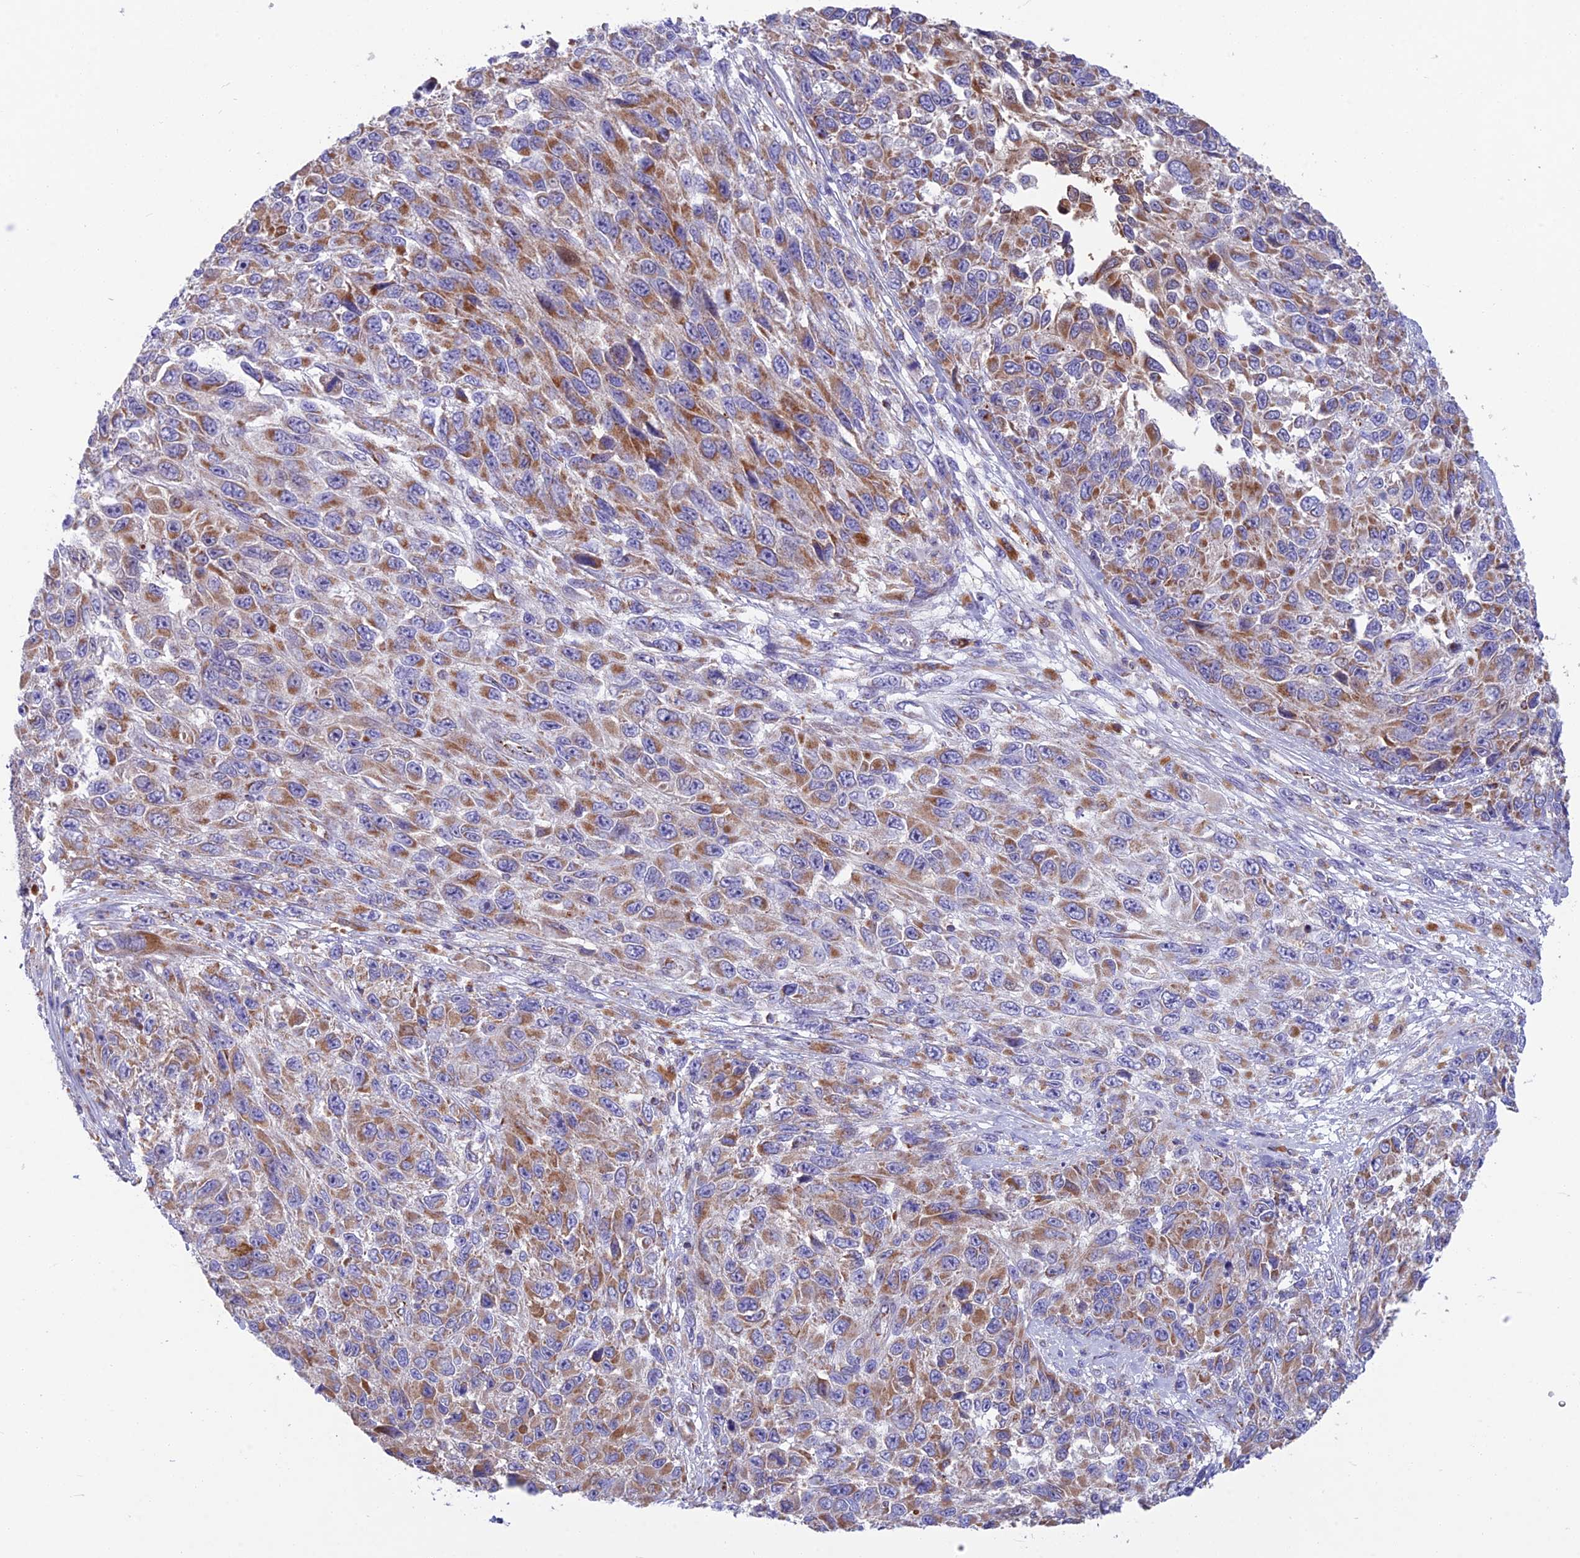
{"staining": {"intensity": "moderate", "quantity": ">75%", "location": "cytoplasmic/membranous"}, "tissue": "melanoma", "cell_type": "Tumor cells", "image_type": "cancer", "snomed": [{"axis": "morphology", "description": "Normal tissue, NOS"}, {"axis": "morphology", "description": "Malignant melanoma, NOS"}, {"axis": "topography", "description": "Skin"}], "caption": "This image displays immunohistochemistry staining of human malignant melanoma, with medium moderate cytoplasmic/membranous staining in about >75% of tumor cells.", "gene": "CS", "patient": {"sex": "female", "age": 96}}